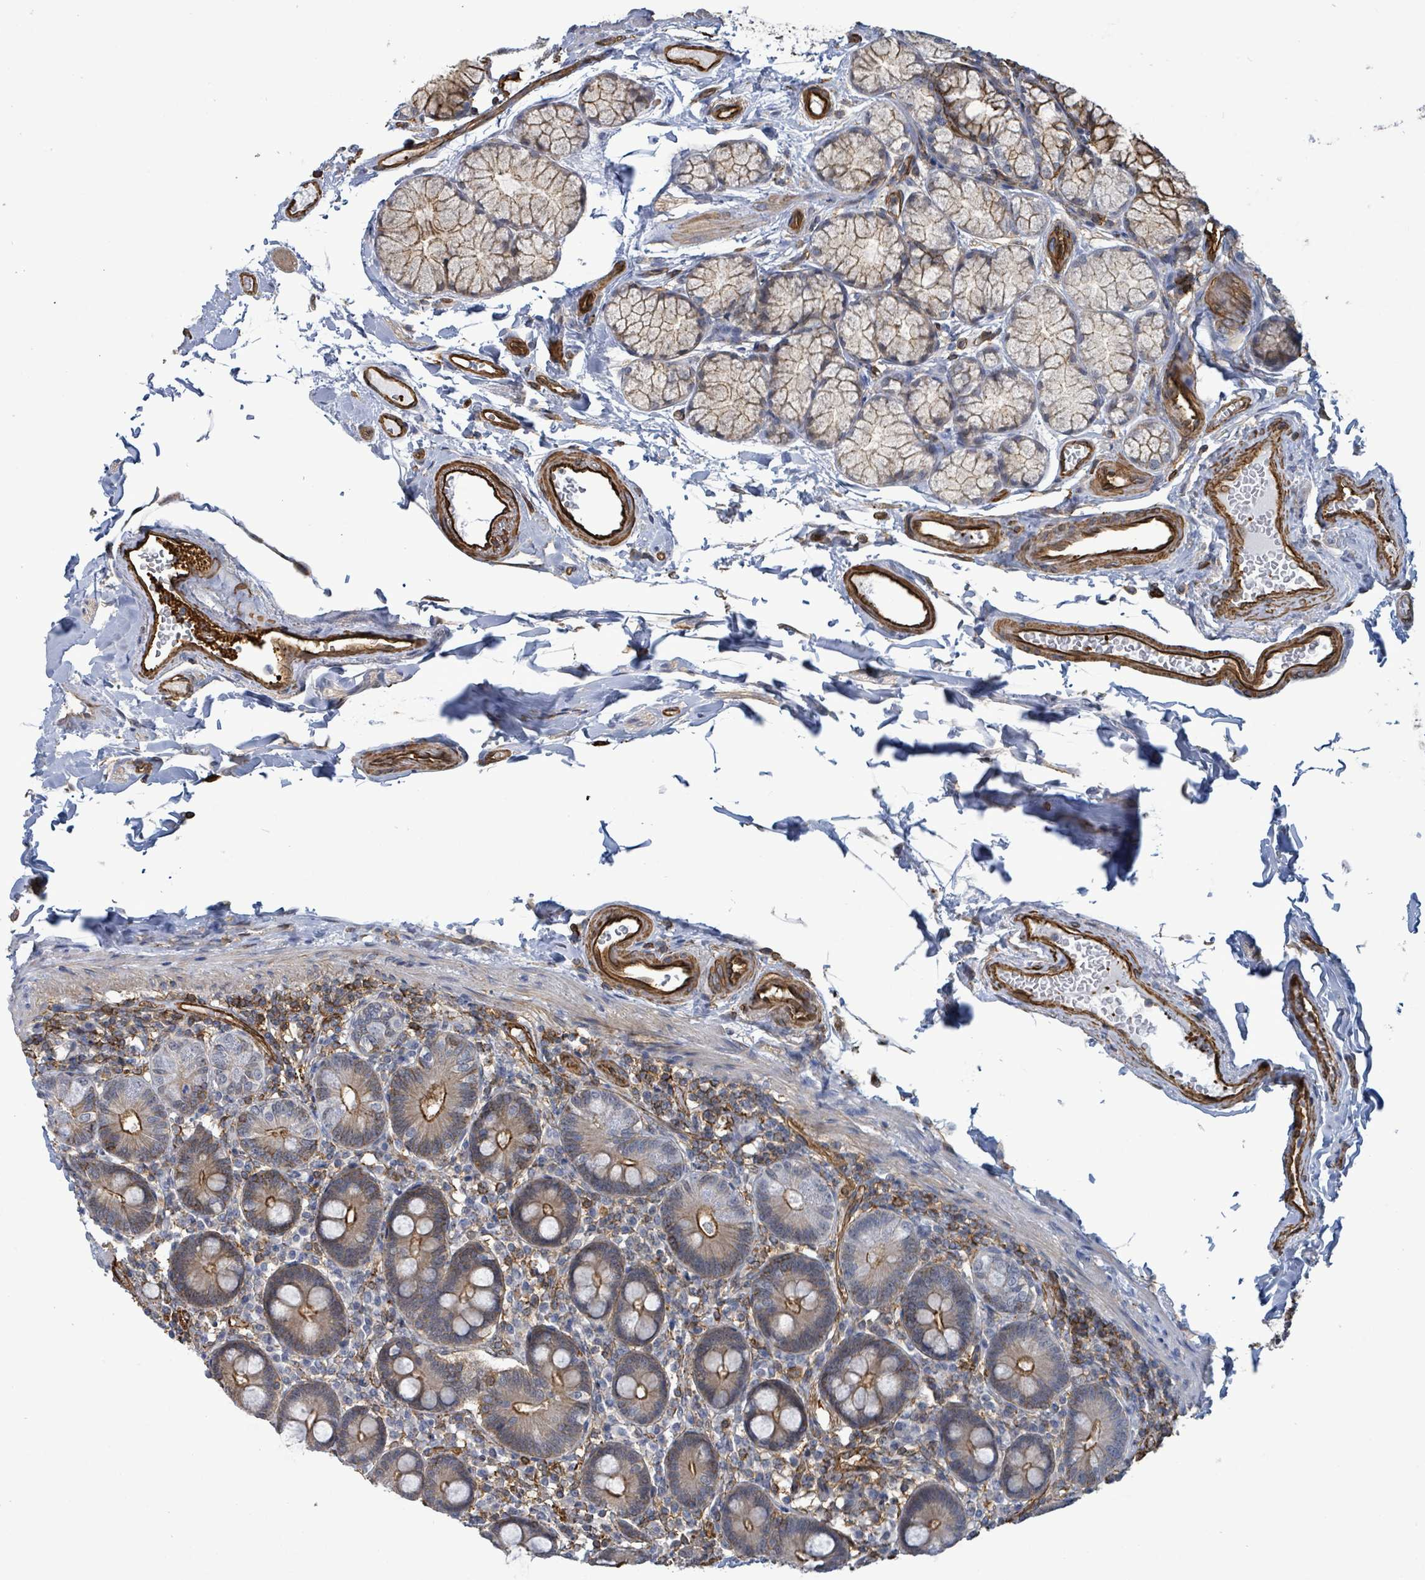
{"staining": {"intensity": "moderate", "quantity": "25%-75%", "location": "cytoplasmic/membranous"}, "tissue": "duodenum", "cell_type": "Glandular cells", "image_type": "normal", "snomed": [{"axis": "morphology", "description": "Normal tissue, NOS"}, {"axis": "topography", "description": "Duodenum"}], "caption": "Immunohistochemistry photomicrograph of unremarkable duodenum: human duodenum stained using immunohistochemistry (IHC) displays medium levels of moderate protein expression localized specifically in the cytoplasmic/membranous of glandular cells, appearing as a cytoplasmic/membranous brown color.", "gene": "PRKRIP1", "patient": {"sex": "female", "age": 67}}